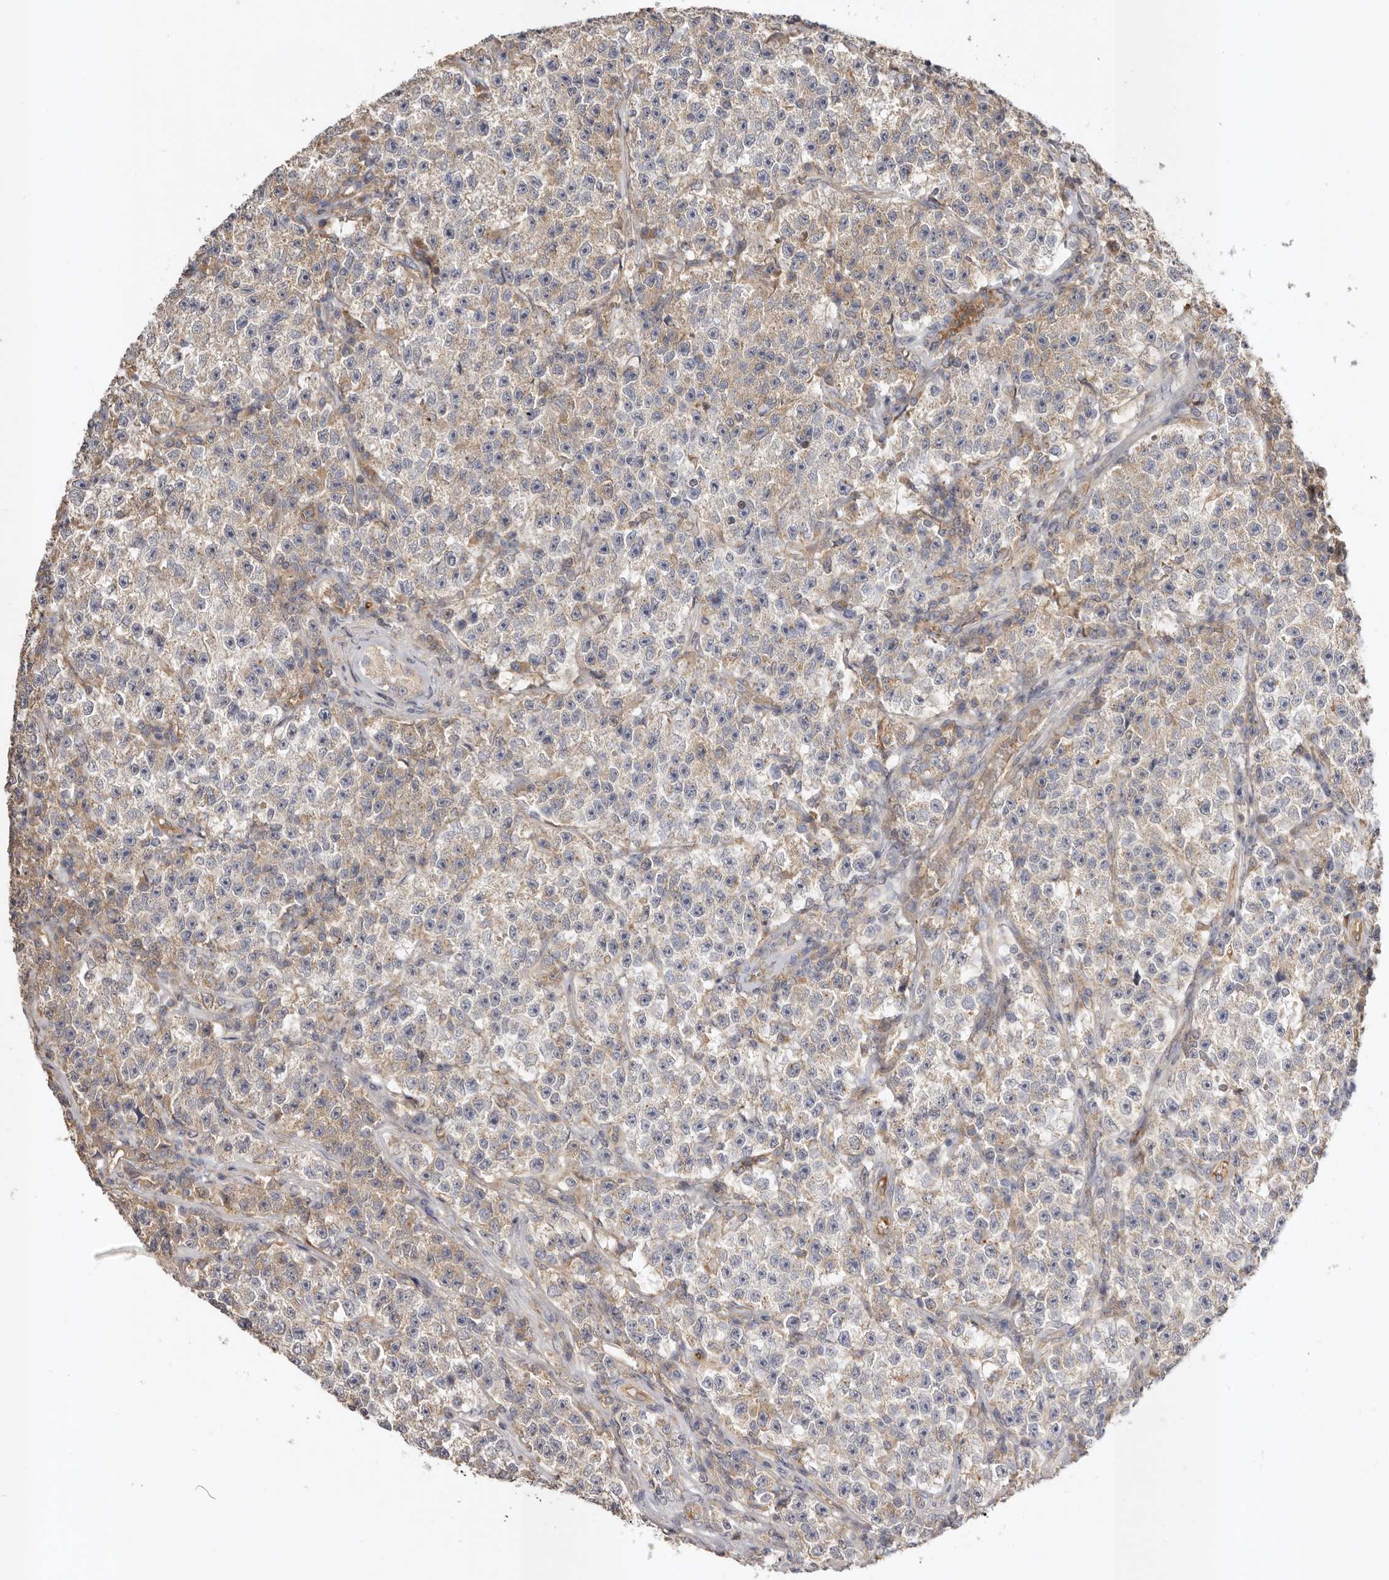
{"staining": {"intensity": "weak", "quantity": "<25%", "location": "cytoplasmic/membranous"}, "tissue": "testis cancer", "cell_type": "Tumor cells", "image_type": "cancer", "snomed": [{"axis": "morphology", "description": "Seminoma, NOS"}, {"axis": "topography", "description": "Testis"}], "caption": "Photomicrograph shows no significant protein positivity in tumor cells of testis seminoma. The staining was performed using DAB (3,3'-diaminobenzidine) to visualize the protein expression in brown, while the nuclei were stained in blue with hematoxylin (Magnification: 20x).", "gene": "ADAMTS9", "patient": {"sex": "male", "age": 22}}